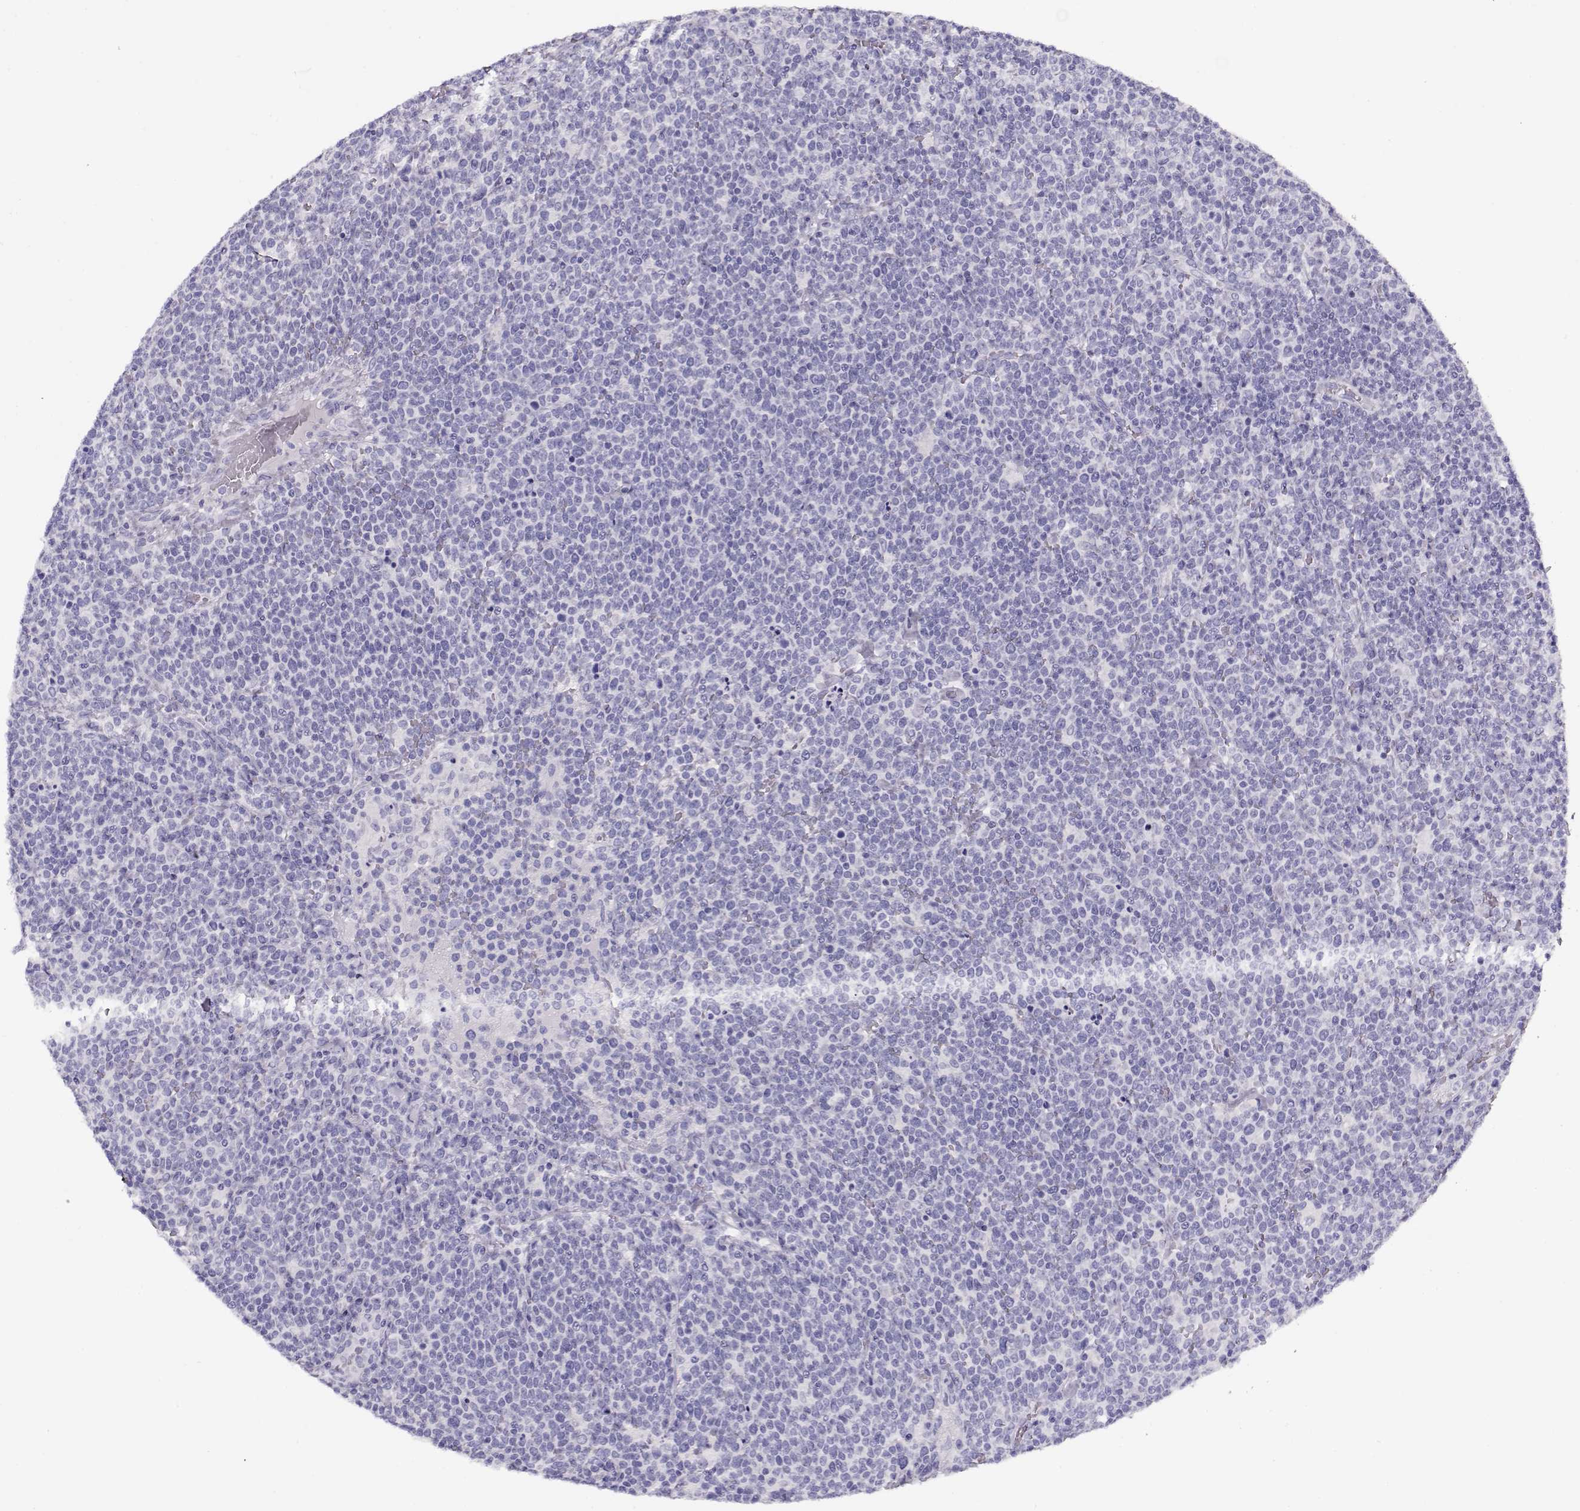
{"staining": {"intensity": "negative", "quantity": "none", "location": "none"}, "tissue": "lymphoma", "cell_type": "Tumor cells", "image_type": "cancer", "snomed": [{"axis": "morphology", "description": "Malignant lymphoma, non-Hodgkin's type, High grade"}, {"axis": "topography", "description": "Lymph node"}], "caption": "Tumor cells are negative for protein expression in human lymphoma. The staining is performed using DAB (3,3'-diaminobenzidine) brown chromogen with nuclei counter-stained in using hematoxylin.", "gene": "ACTN2", "patient": {"sex": "male", "age": 61}}